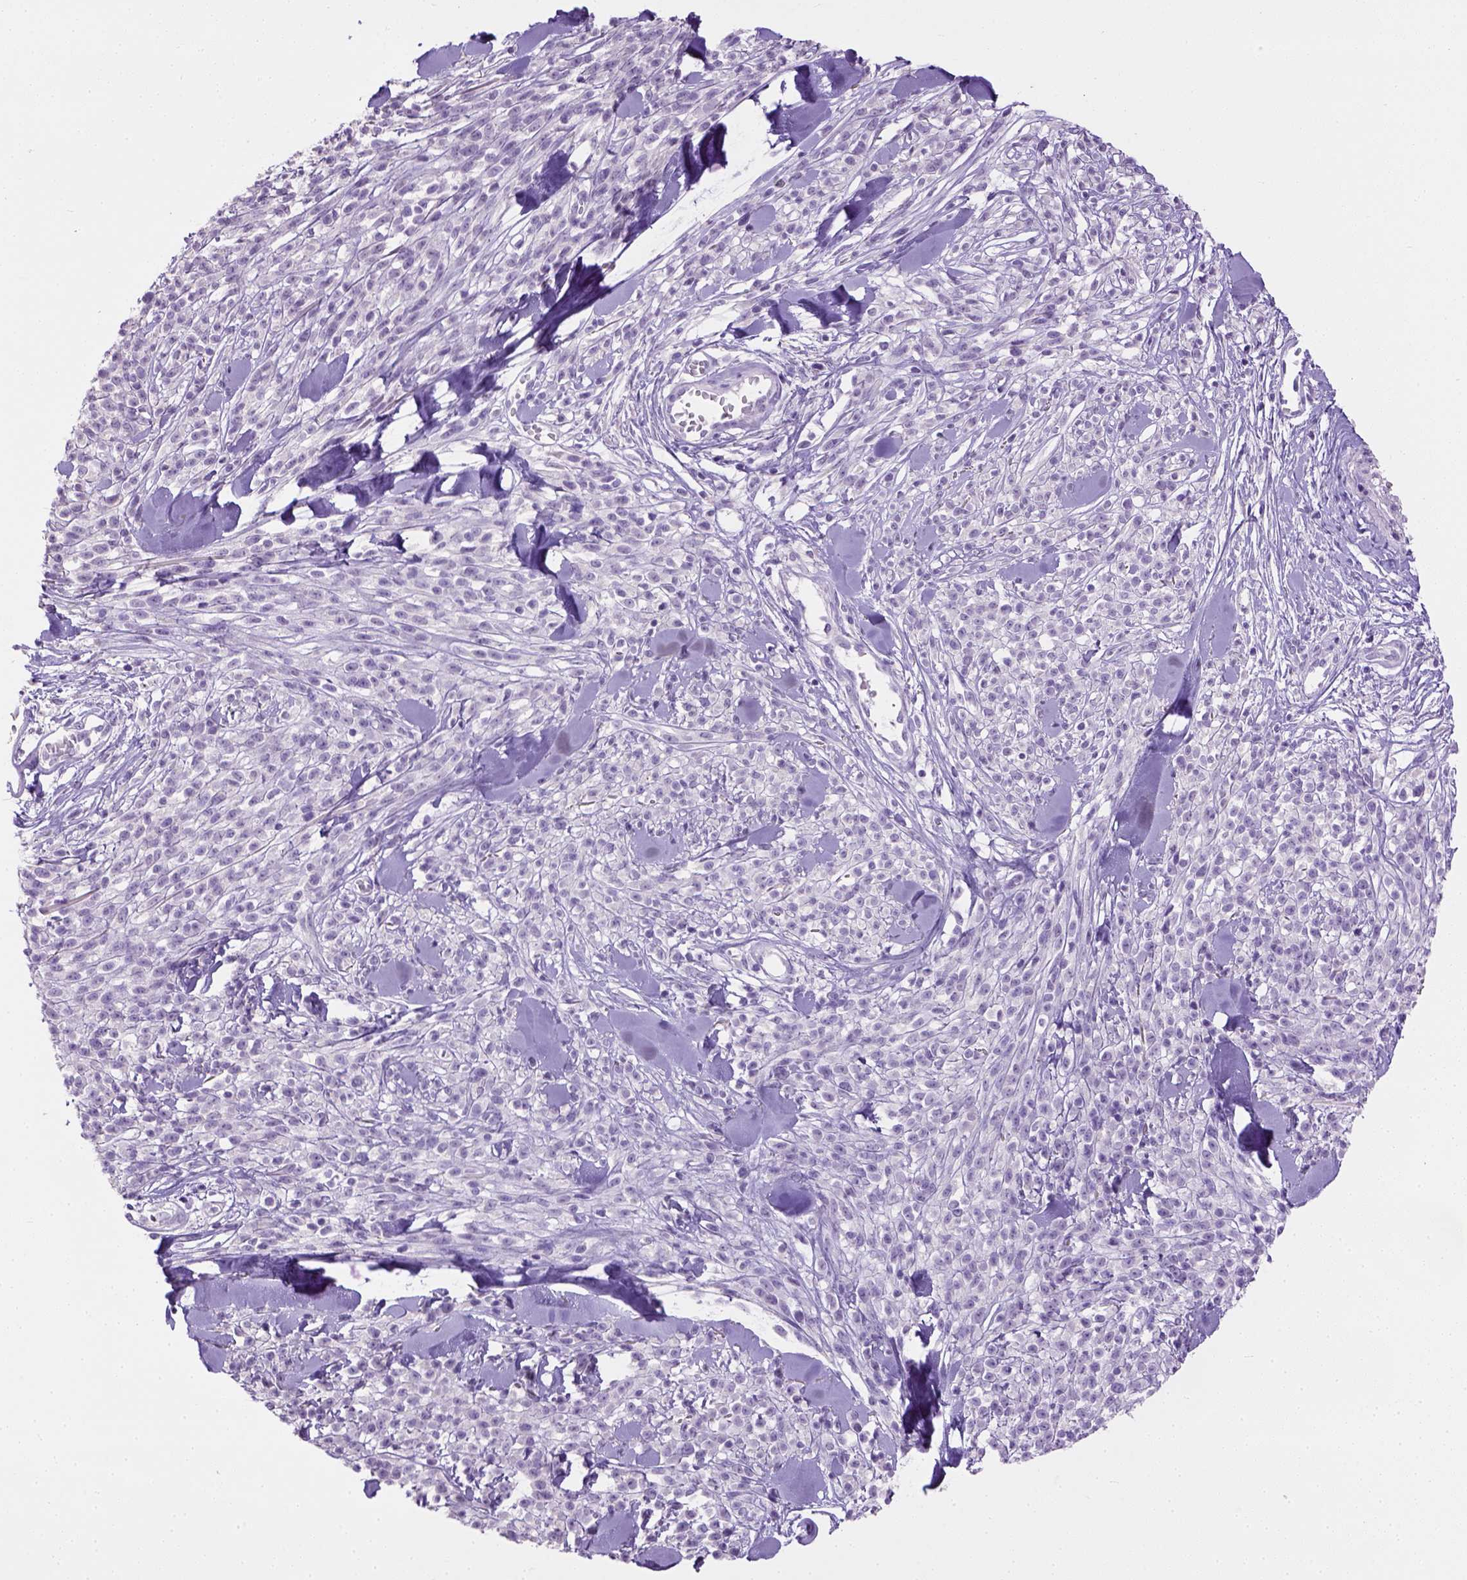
{"staining": {"intensity": "negative", "quantity": "none", "location": "none"}, "tissue": "melanoma", "cell_type": "Tumor cells", "image_type": "cancer", "snomed": [{"axis": "morphology", "description": "Malignant melanoma, NOS"}, {"axis": "topography", "description": "Skin"}, {"axis": "topography", "description": "Skin of trunk"}], "caption": "This is an immunohistochemistry (IHC) micrograph of human malignant melanoma. There is no positivity in tumor cells.", "gene": "CYP24A1", "patient": {"sex": "male", "age": 74}}